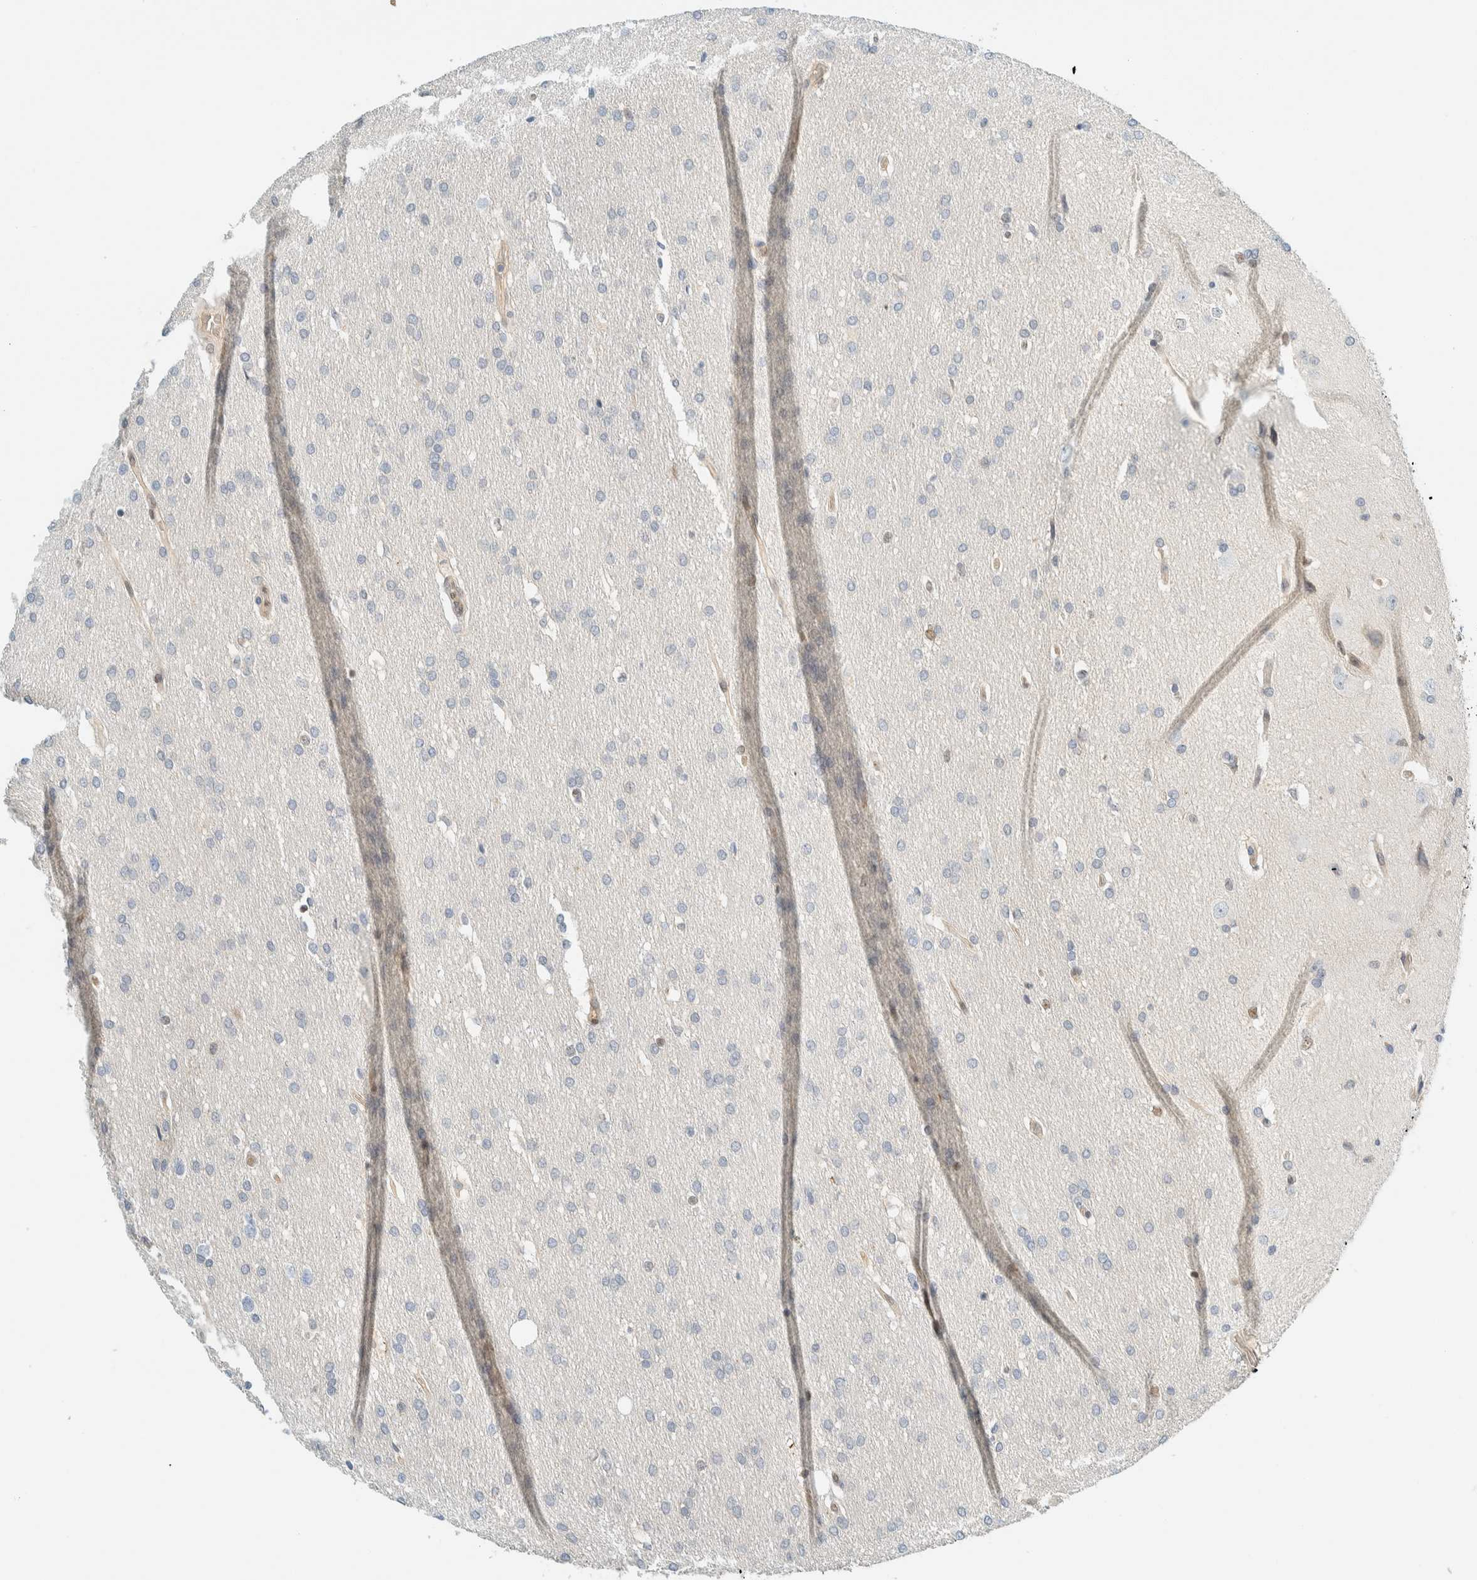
{"staining": {"intensity": "negative", "quantity": "none", "location": "none"}, "tissue": "glioma", "cell_type": "Tumor cells", "image_type": "cancer", "snomed": [{"axis": "morphology", "description": "Glioma, malignant, Low grade"}, {"axis": "topography", "description": "Brain"}], "caption": "Tumor cells show no significant positivity in glioma. (DAB immunohistochemistry (IHC) with hematoxylin counter stain).", "gene": "TSTD2", "patient": {"sex": "female", "age": 37}}